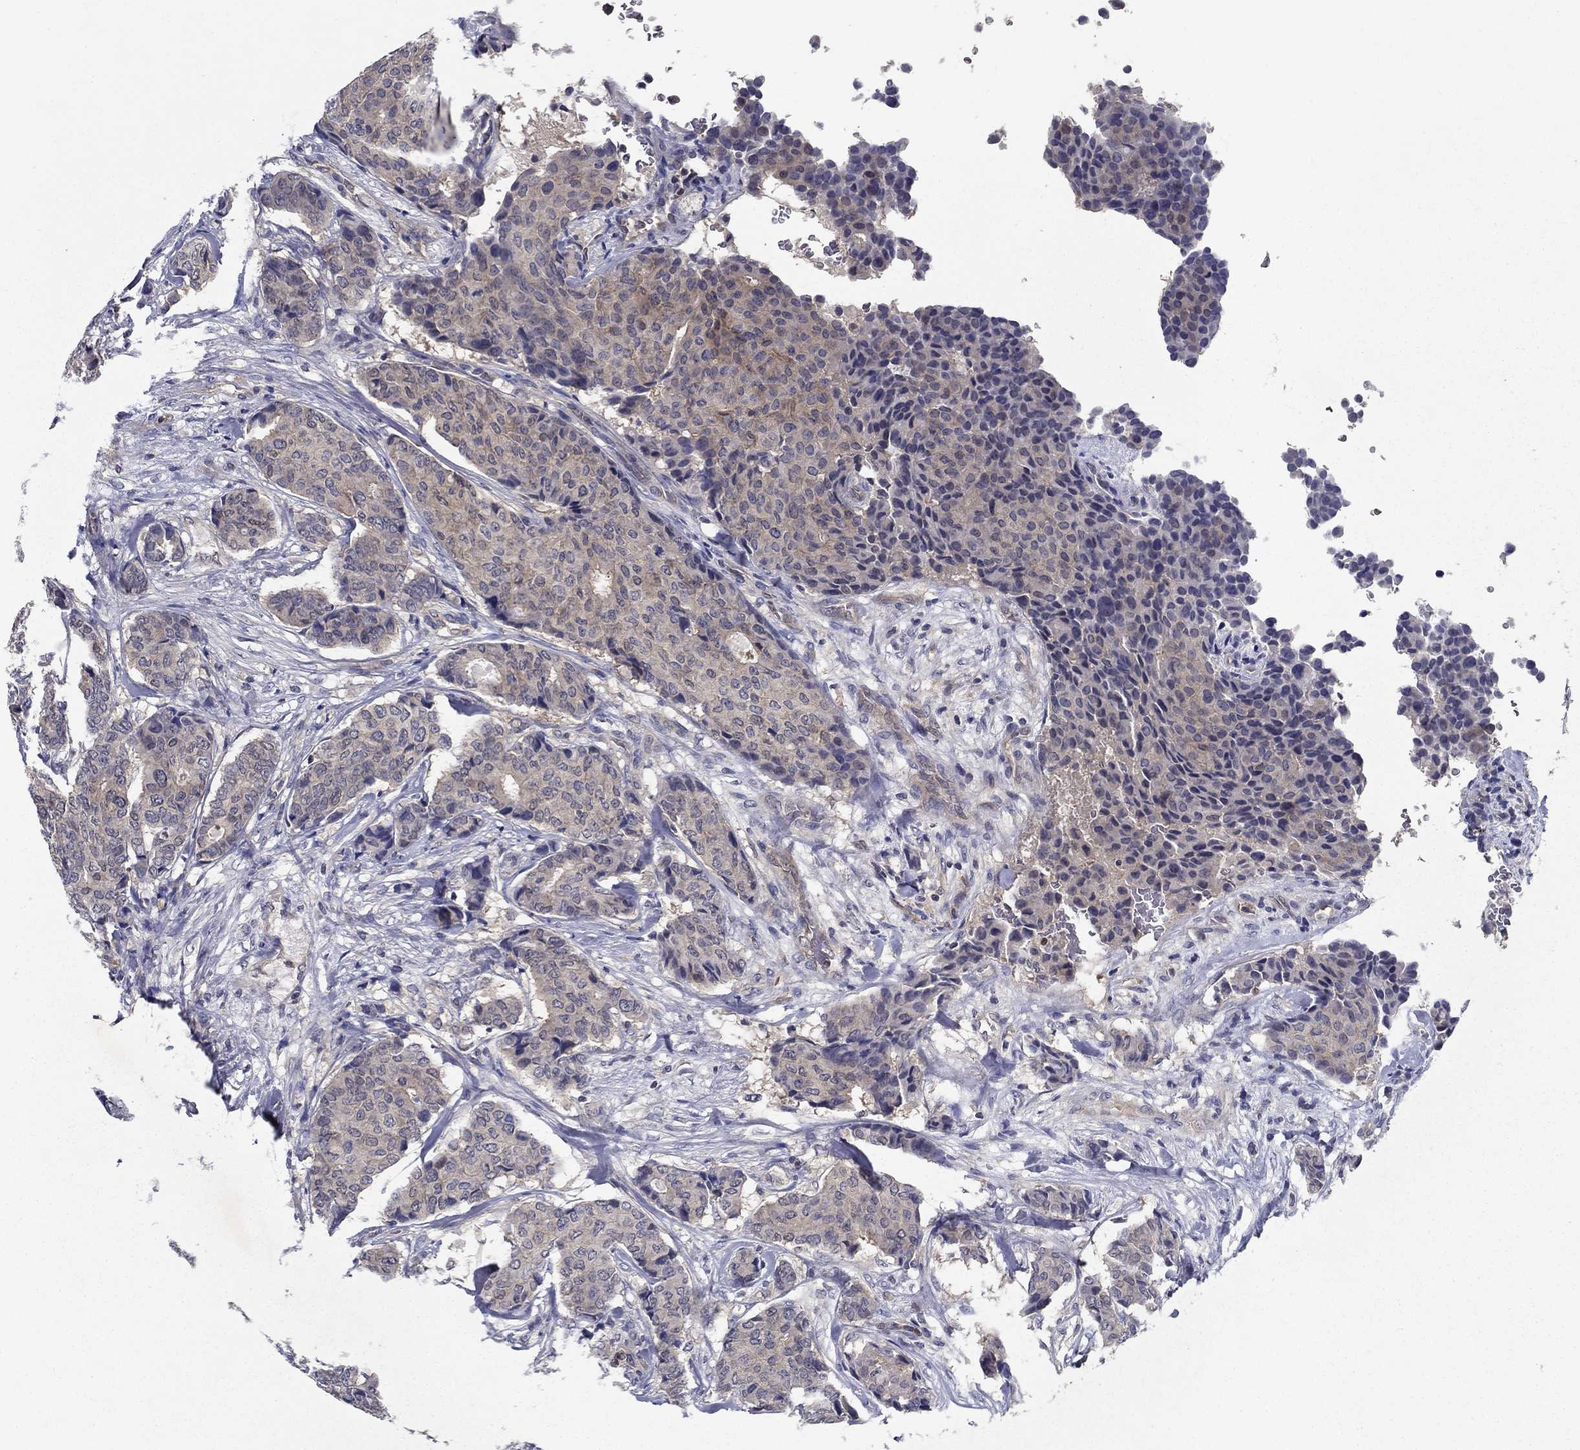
{"staining": {"intensity": "negative", "quantity": "none", "location": "none"}, "tissue": "breast cancer", "cell_type": "Tumor cells", "image_type": "cancer", "snomed": [{"axis": "morphology", "description": "Duct carcinoma"}, {"axis": "topography", "description": "Breast"}], "caption": "Immunohistochemistry of breast infiltrating ductal carcinoma exhibits no positivity in tumor cells. Nuclei are stained in blue.", "gene": "GLTP", "patient": {"sex": "female", "age": 75}}